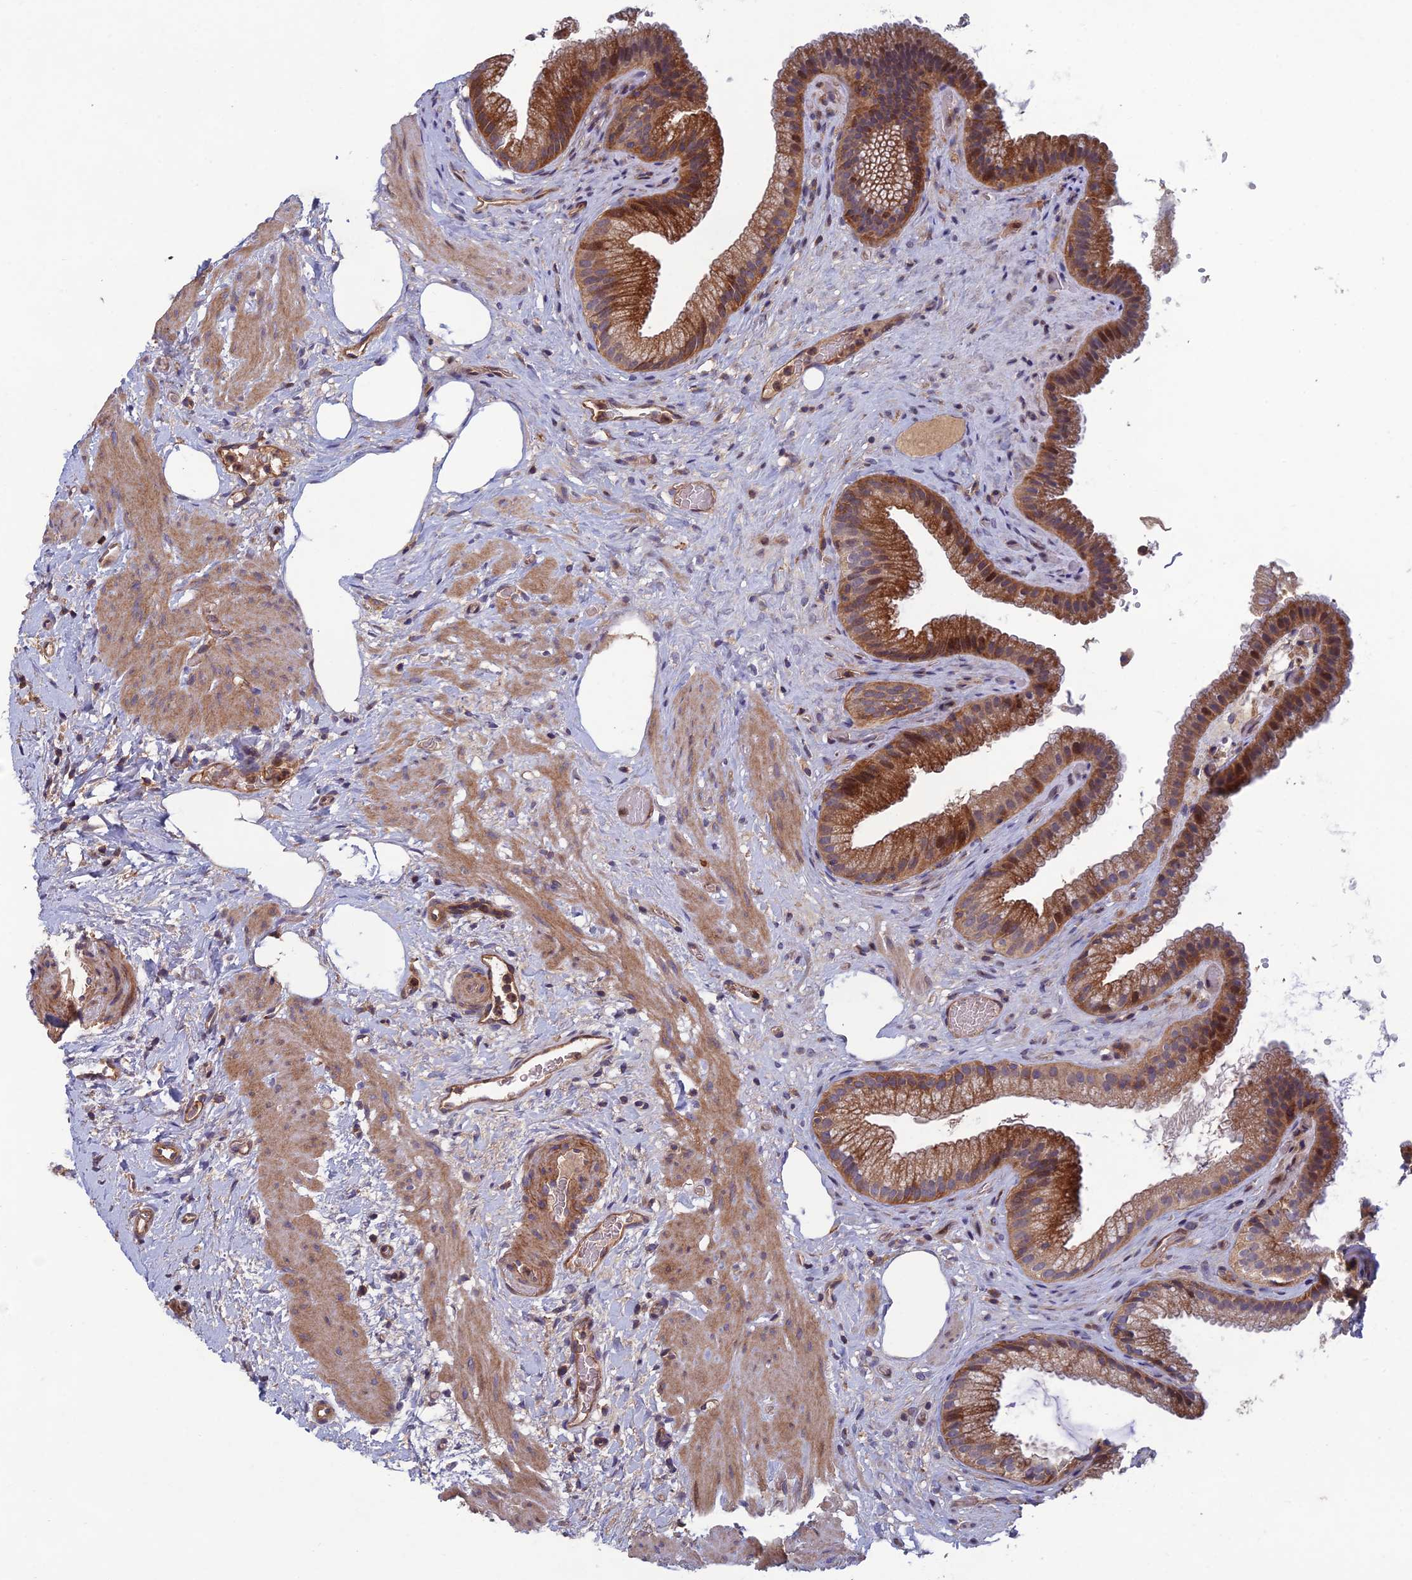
{"staining": {"intensity": "strong", "quantity": ">75%", "location": "cytoplasmic/membranous"}, "tissue": "gallbladder", "cell_type": "Glandular cells", "image_type": "normal", "snomed": [{"axis": "morphology", "description": "Normal tissue, NOS"}, {"axis": "morphology", "description": "Inflammation, NOS"}, {"axis": "topography", "description": "Gallbladder"}], "caption": "Immunohistochemical staining of benign gallbladder demonstrates high levels of strong cytoplasmic/membranous staining in approximately >75% of glandular cells. (Stains: DAB in brown, nuclei in blue, Microscopy: brightfield microscopy at high magnification).", "gene": "C15orf62", "patient": {"sex": "male", "age": 51}}